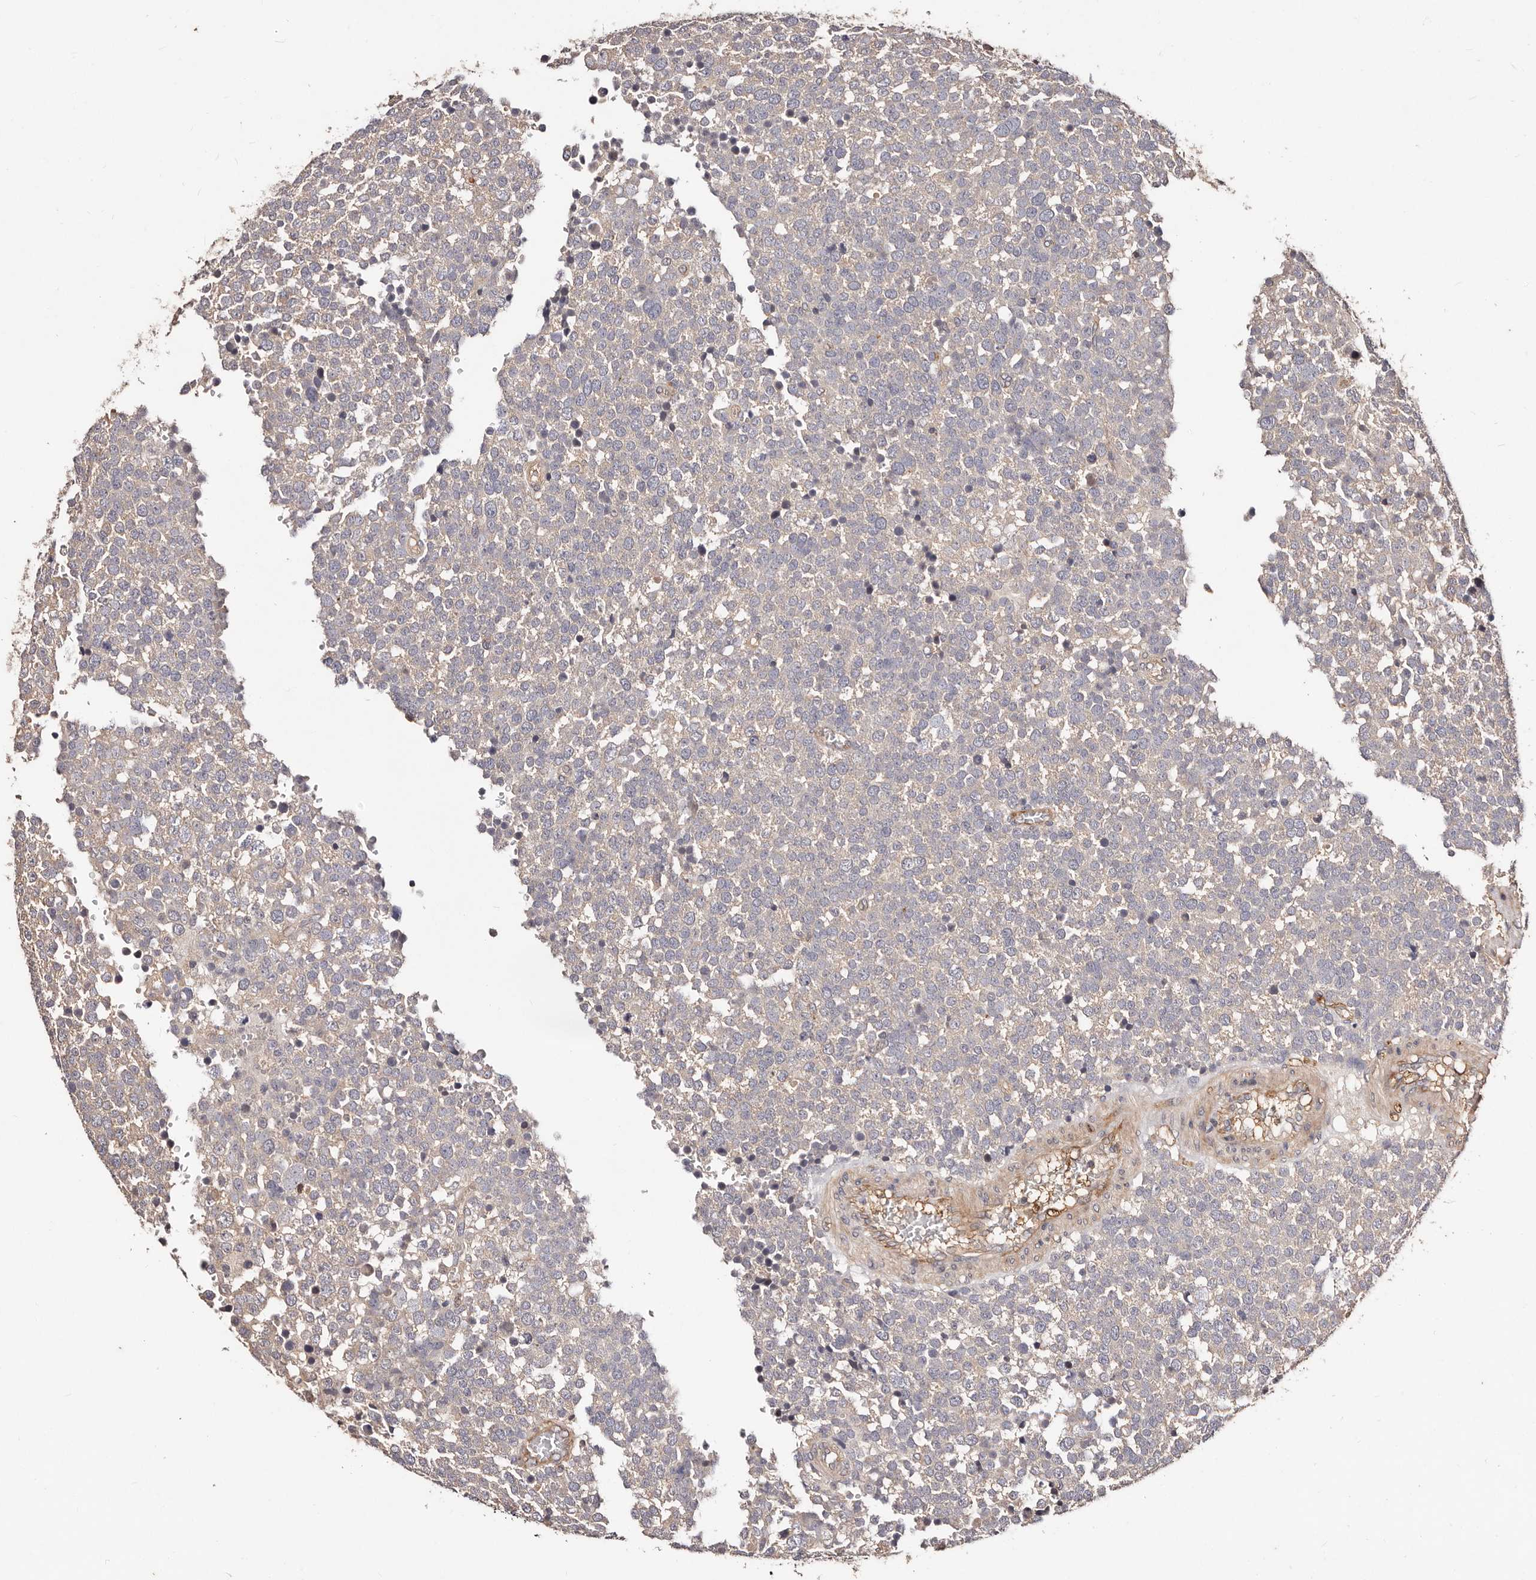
{"staining": {"intensity": "negative", "quantity": "none", "location": "none"}, "tissue": "testis cancer", "cell_type": "Tumor cells", "image_type": "cancer", "snomed": [{"axis": "morphology", "description": "Seminoma, NOS"}, {"axis": "topography", "description": "Testis"}], "caption": "The photomicrograph exhibits no significant expression in tumor cells of testis cancer (seminoma).", "gene": "CCL14", "patient": {"sex": "male", "age": 71}}